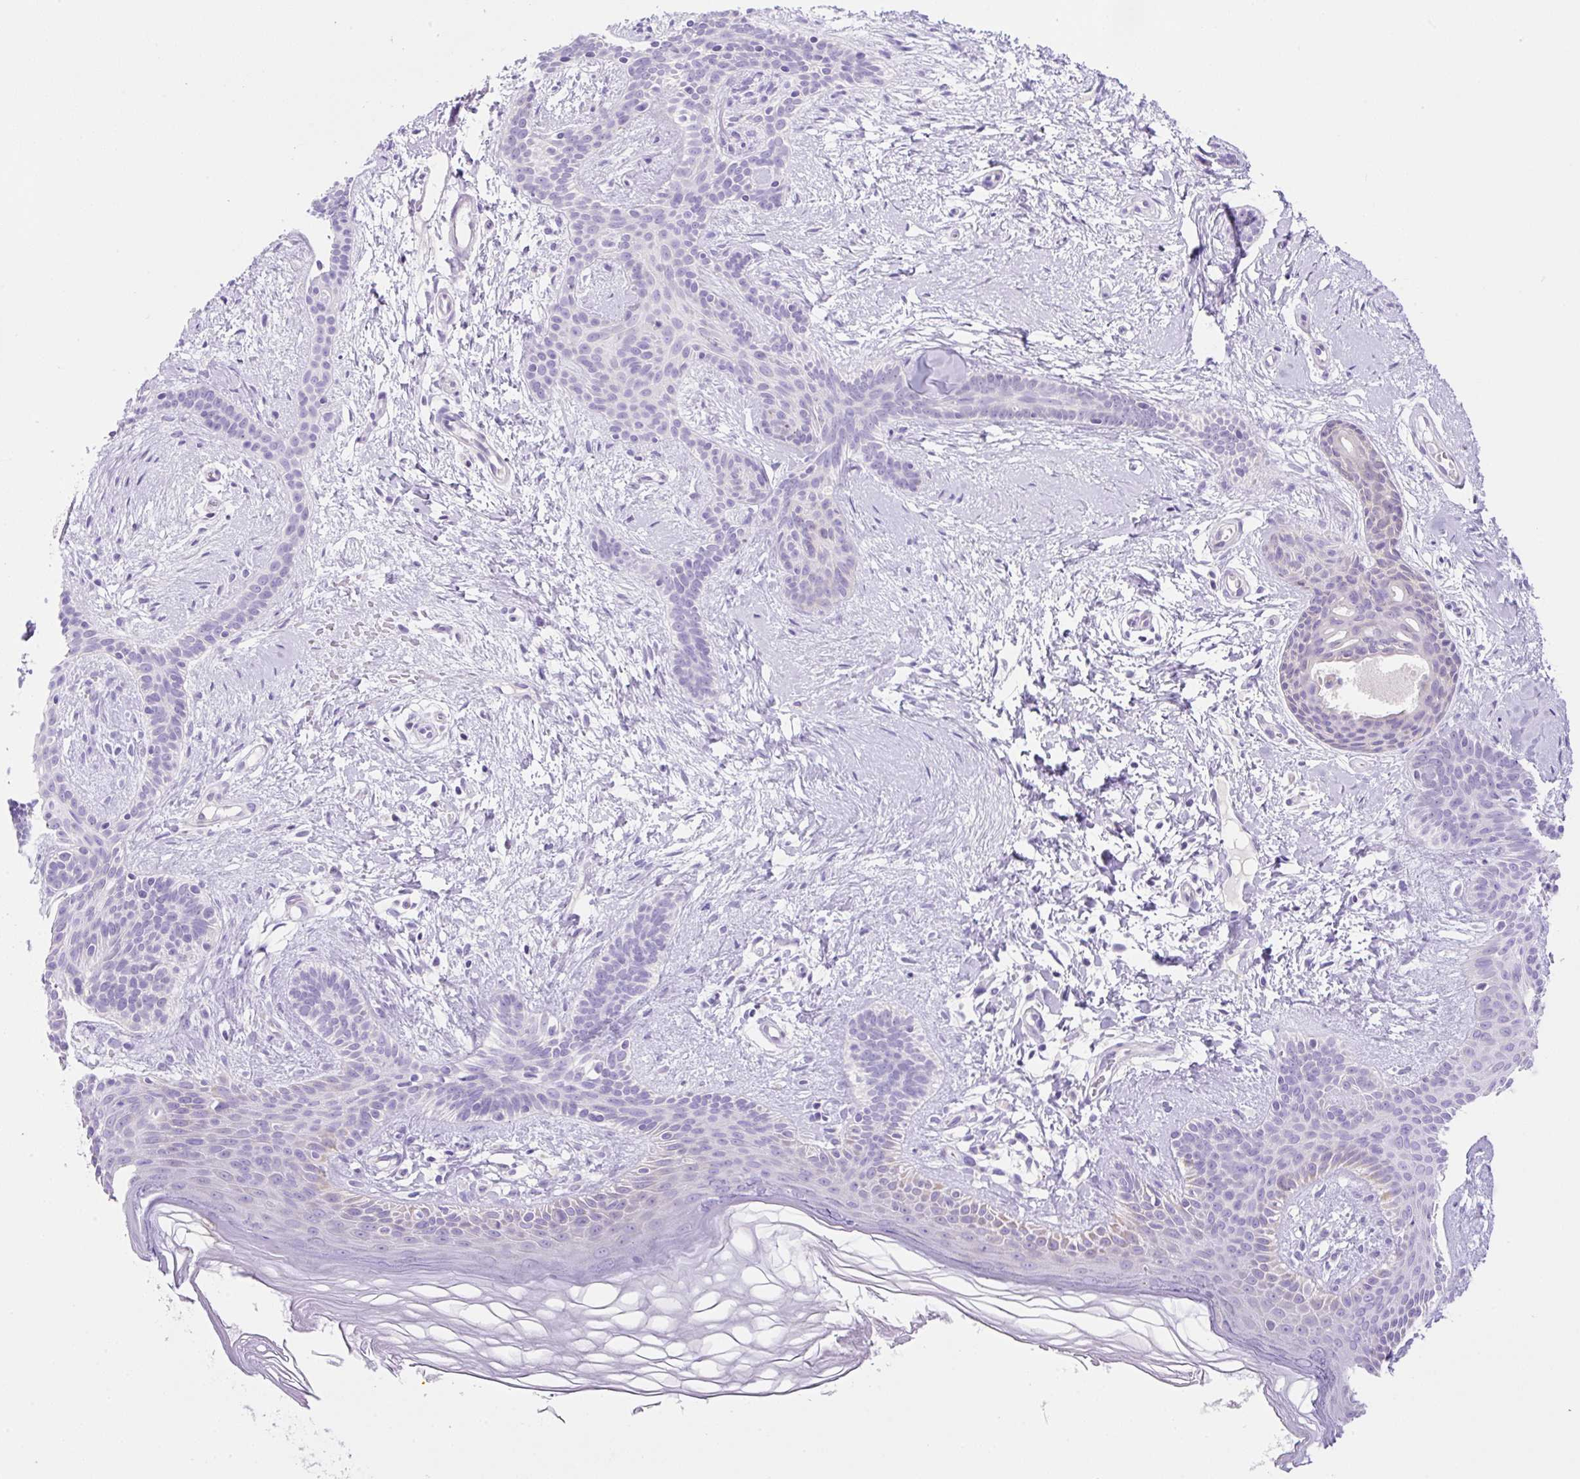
{"staining": {"intensity": "negative", "quantity": "none", "location": "none"}, "tissue": "skin cancer", "cell_type": "Tumor cells", "image_type": "cancer", "snomed": [{"axis": "morphology", "description": "Basal cell carcinoma"}, {"axis": "topography", "description": "Skin"}], "caption": "High magnification brightfield microscopy of basal cell carcinoma (skin) stained with DAB (3,3'-diaminobenzidine) (brown) and counterstained with hematoxylin (blue): tumor cells show no significant staining.", "gene": "NDST3", "patient": {"sex": "male", "age": 78}}